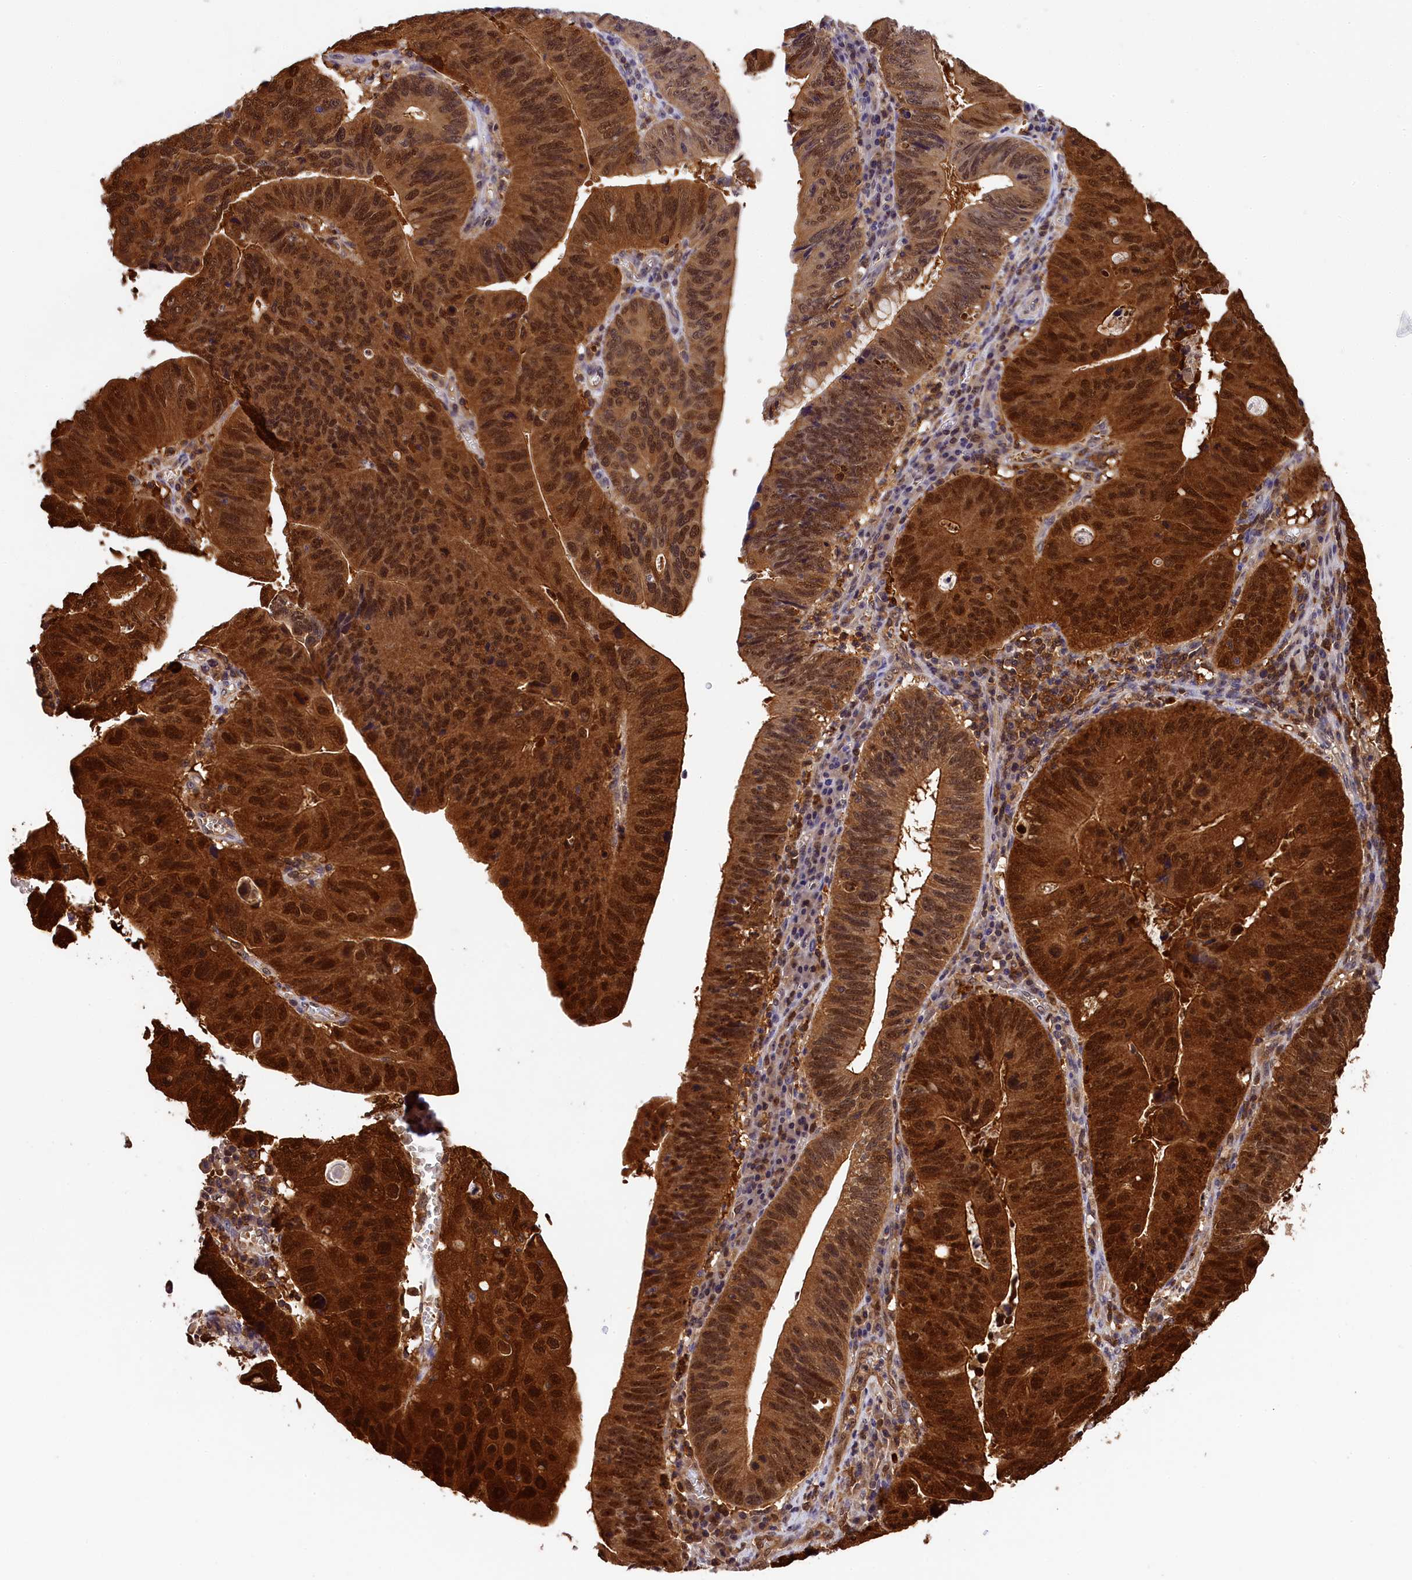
{"staining": {"intensity": "strong", "quantity": ">75%", "location": "cytoplasmic/membranous,nuclear"}, "tissue": "stomach cancer", "cell_type": "Tumor cells", "image_type": "cancer", "snomed": [{"axis": "morphology", "description": "Adenocarcinoma, NOS"}, {"axis": "topography", "description": "Stomach"}], "caption": "Immunohistochemistry (IHC) histopathology image of neoplastic tissue: stomach cancer stained using immunohistochemistry (IHC) exhibits high levels of strong protein expression localized specifically in the cytoplasmic/membranous and nuclear of tumor cells, appearing as a cytoplasmic/membranous and nuclear brown color.", "gene": "EIF6", "patient": {"sex": "male", "age": 59}}